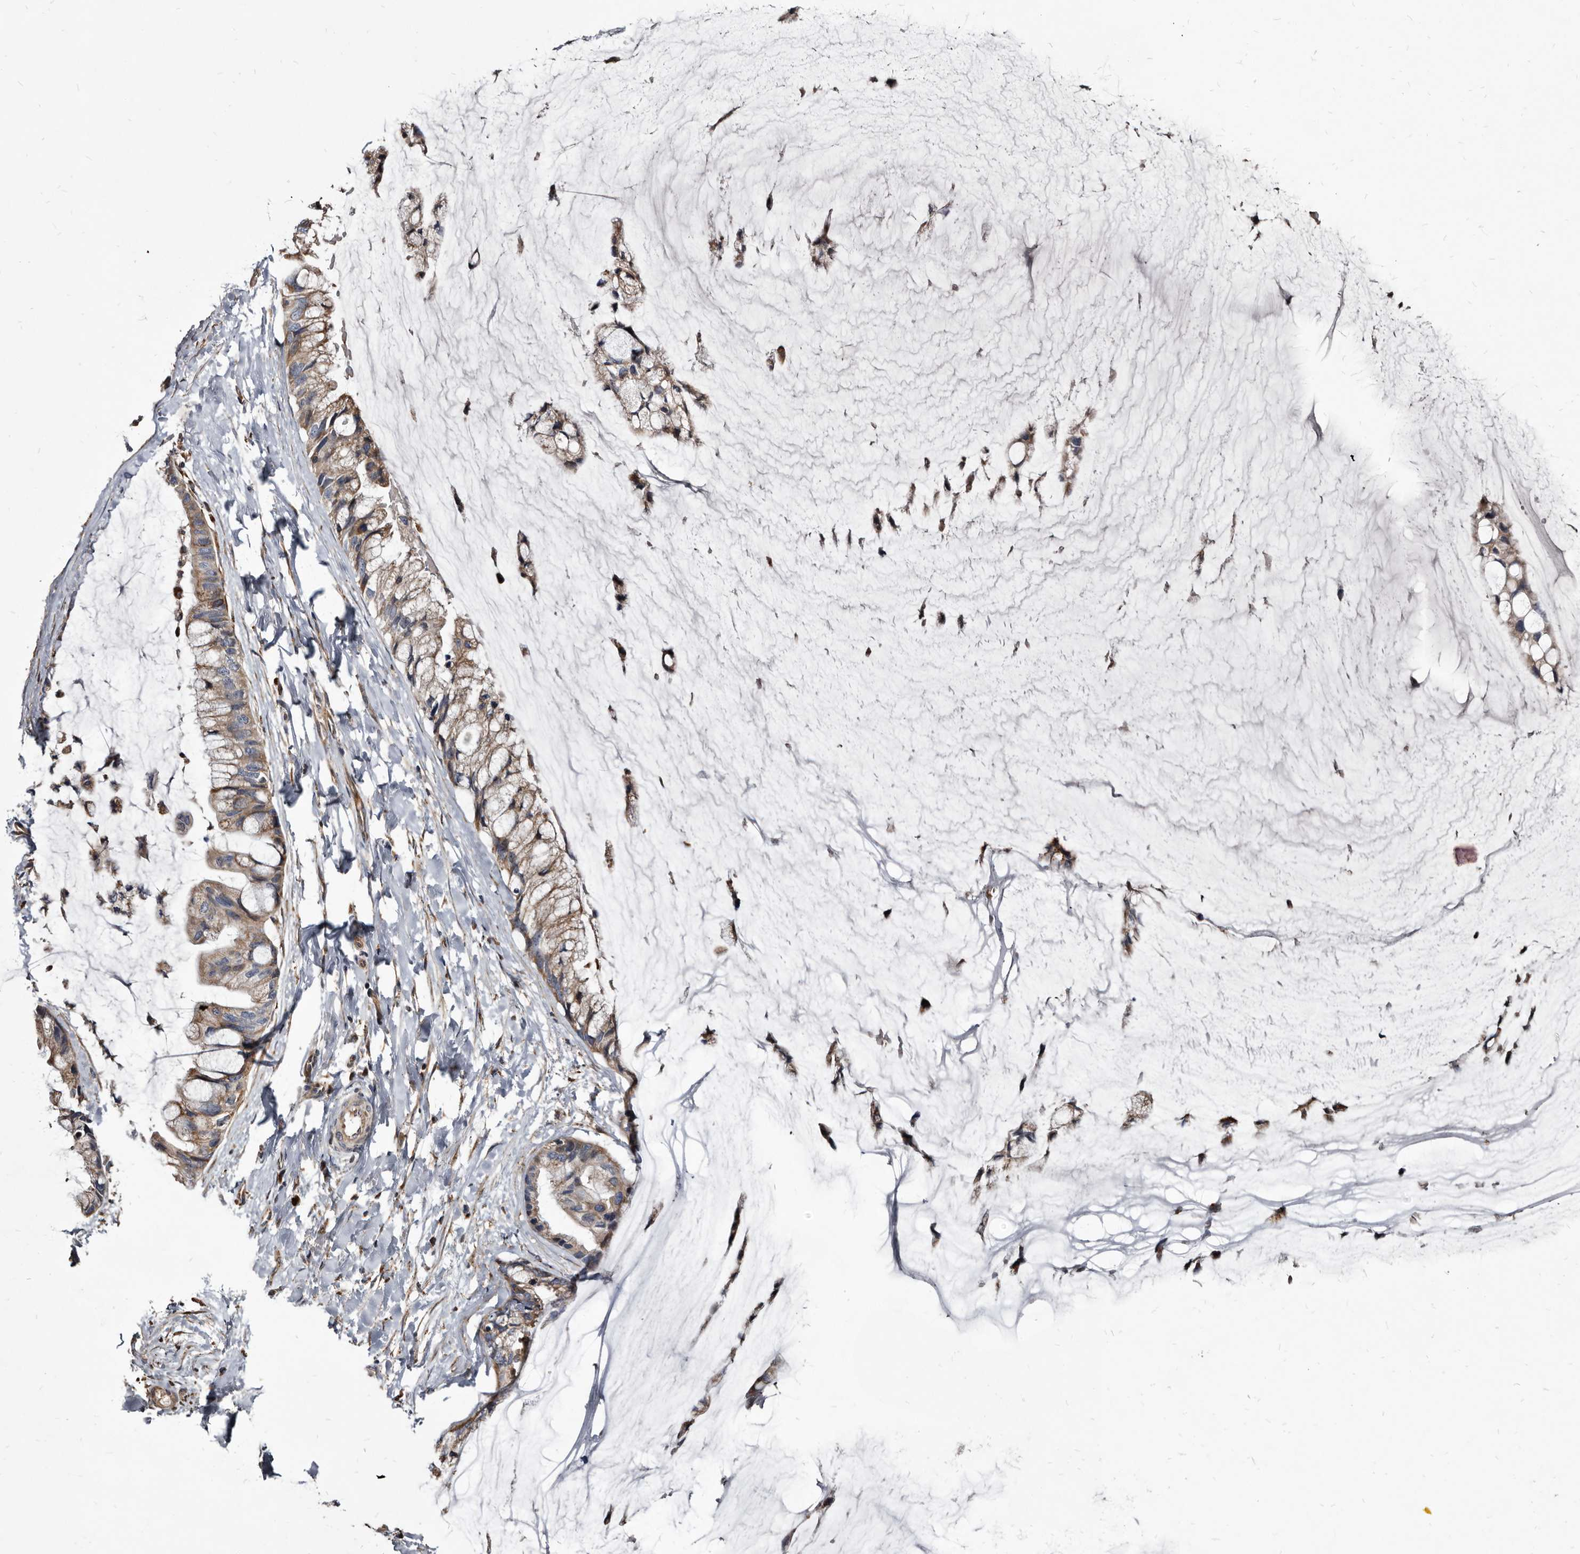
{"staining": {"intensity": "moderate", "quantity": ">75%", "location": "cytoplasmic/membranous"}, "tissue": "ovarian cancer", "cell_type": "Tumor cells", "image_type": "cancer", "snomed": [{"axis": "morphology", "description": "Cystadenocarcinoma, mucinous, NOS"}, {"axis": "topography", "description": "Ovary"}], "caption": "Ovarian mucinous cystadenocarcinoma stained for a protein exhibits moderate cytoplasmic/membranous positivity in tumor cells.", "gene": "CTSA", "patient": {"sex": "female", "age": 39}}